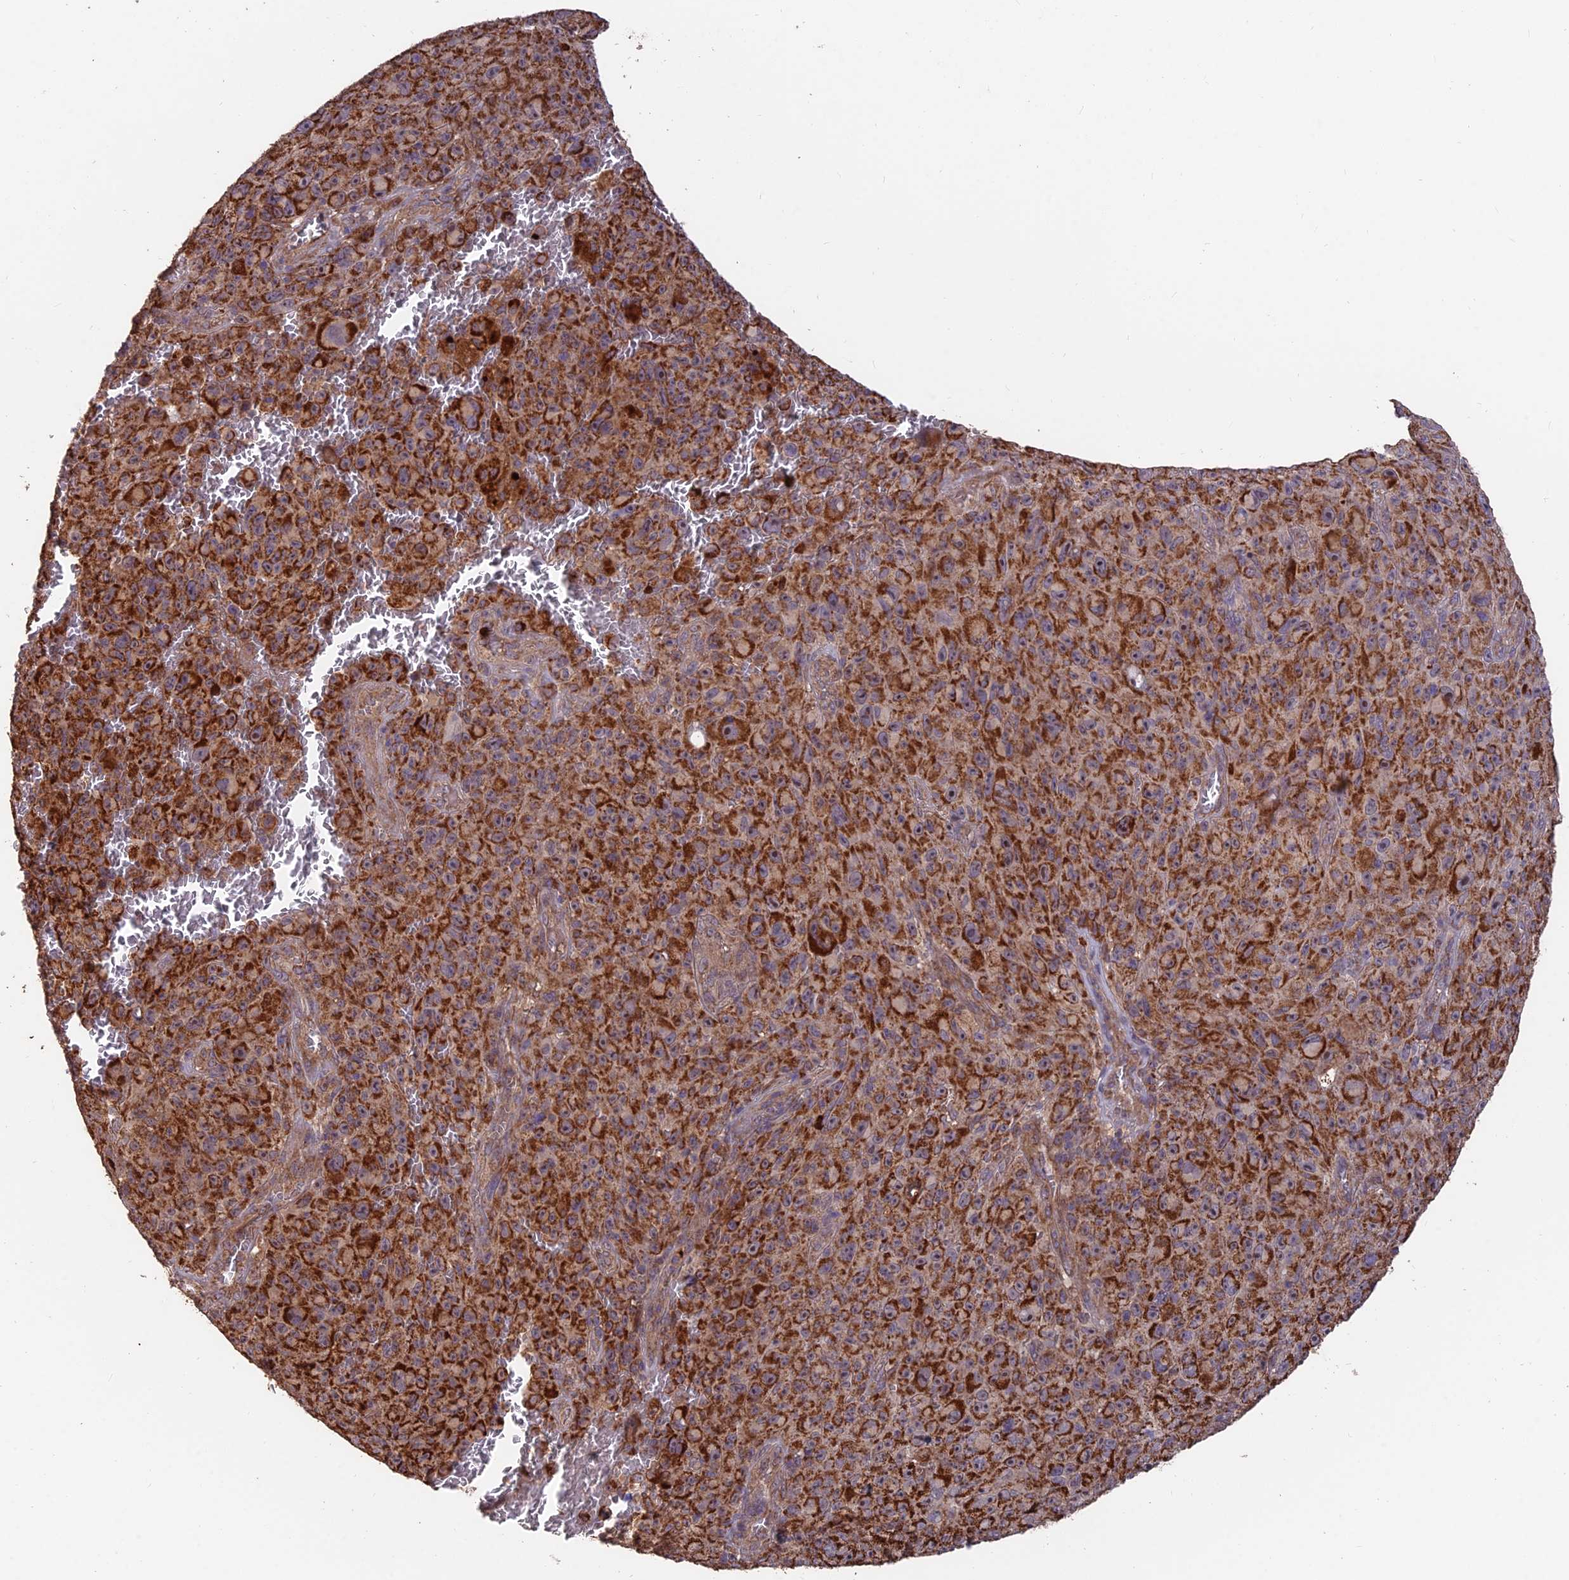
{"staining": {"intensity": "strong", "quantity": ">75%", "location": "cytoplasmic/membranous"}, "tissue": "melanoma", "cell_type": "Tumor cells", "image_type": "cancer", "snomed": [{"axis": "morphology", "description": "Malignant melanoma, NOS"}, {"axis": "topography", "description": "Skin"}], "caption": "Protein analysis of melanoma tissue reveals strong cytoplasmic/membranous staining in approximately >75% of tumor cells. Ihc stains the protein of interest in brown and the nuclei are stained blue.", "gene": "IFT22", "patient": {"sex": "female", "age": 82}}